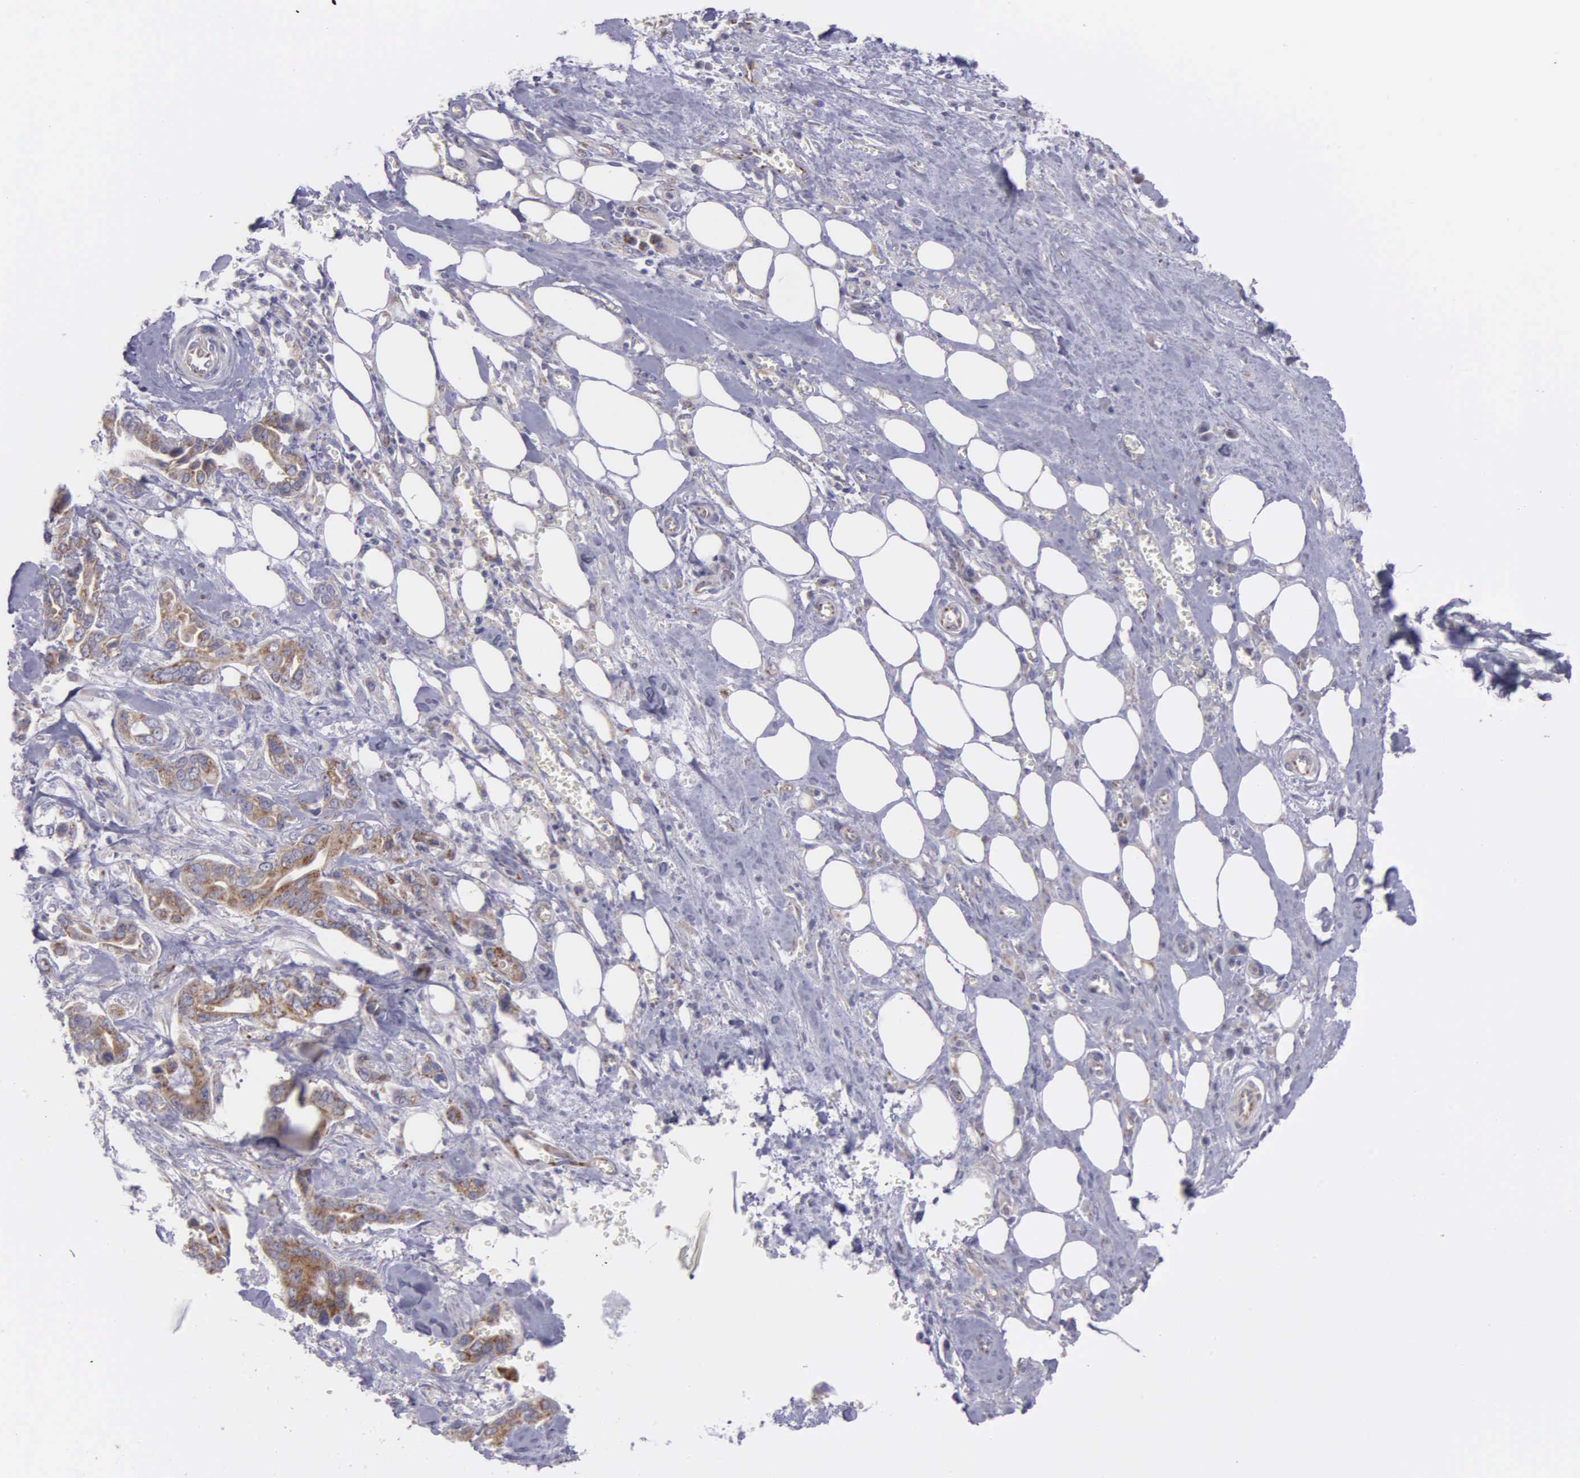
{"staining": {"intensity": "moderate", "quantity": ">75%", "location": "cytoplasmic/membranous"}, "tissue": "pancreatic cancer", "cell_type": "Tumor cells", "image_type": "cancer", "snomed": [{"axis": "morphology", "description": "Adenocarcinoma, NOS"}, {"axis": "topography", "description": "Pancreas"}], "caption": "This micrograph exhibits immunohistochemistry (IHC) staining of human pancreatic adenocarcinoma, with medium moderate cytoplasmic/membranous expression in approximately >75% of tumor cells.", "gene": "SYNJ2BP", "patient": {"sex": "male", "age": 69}}